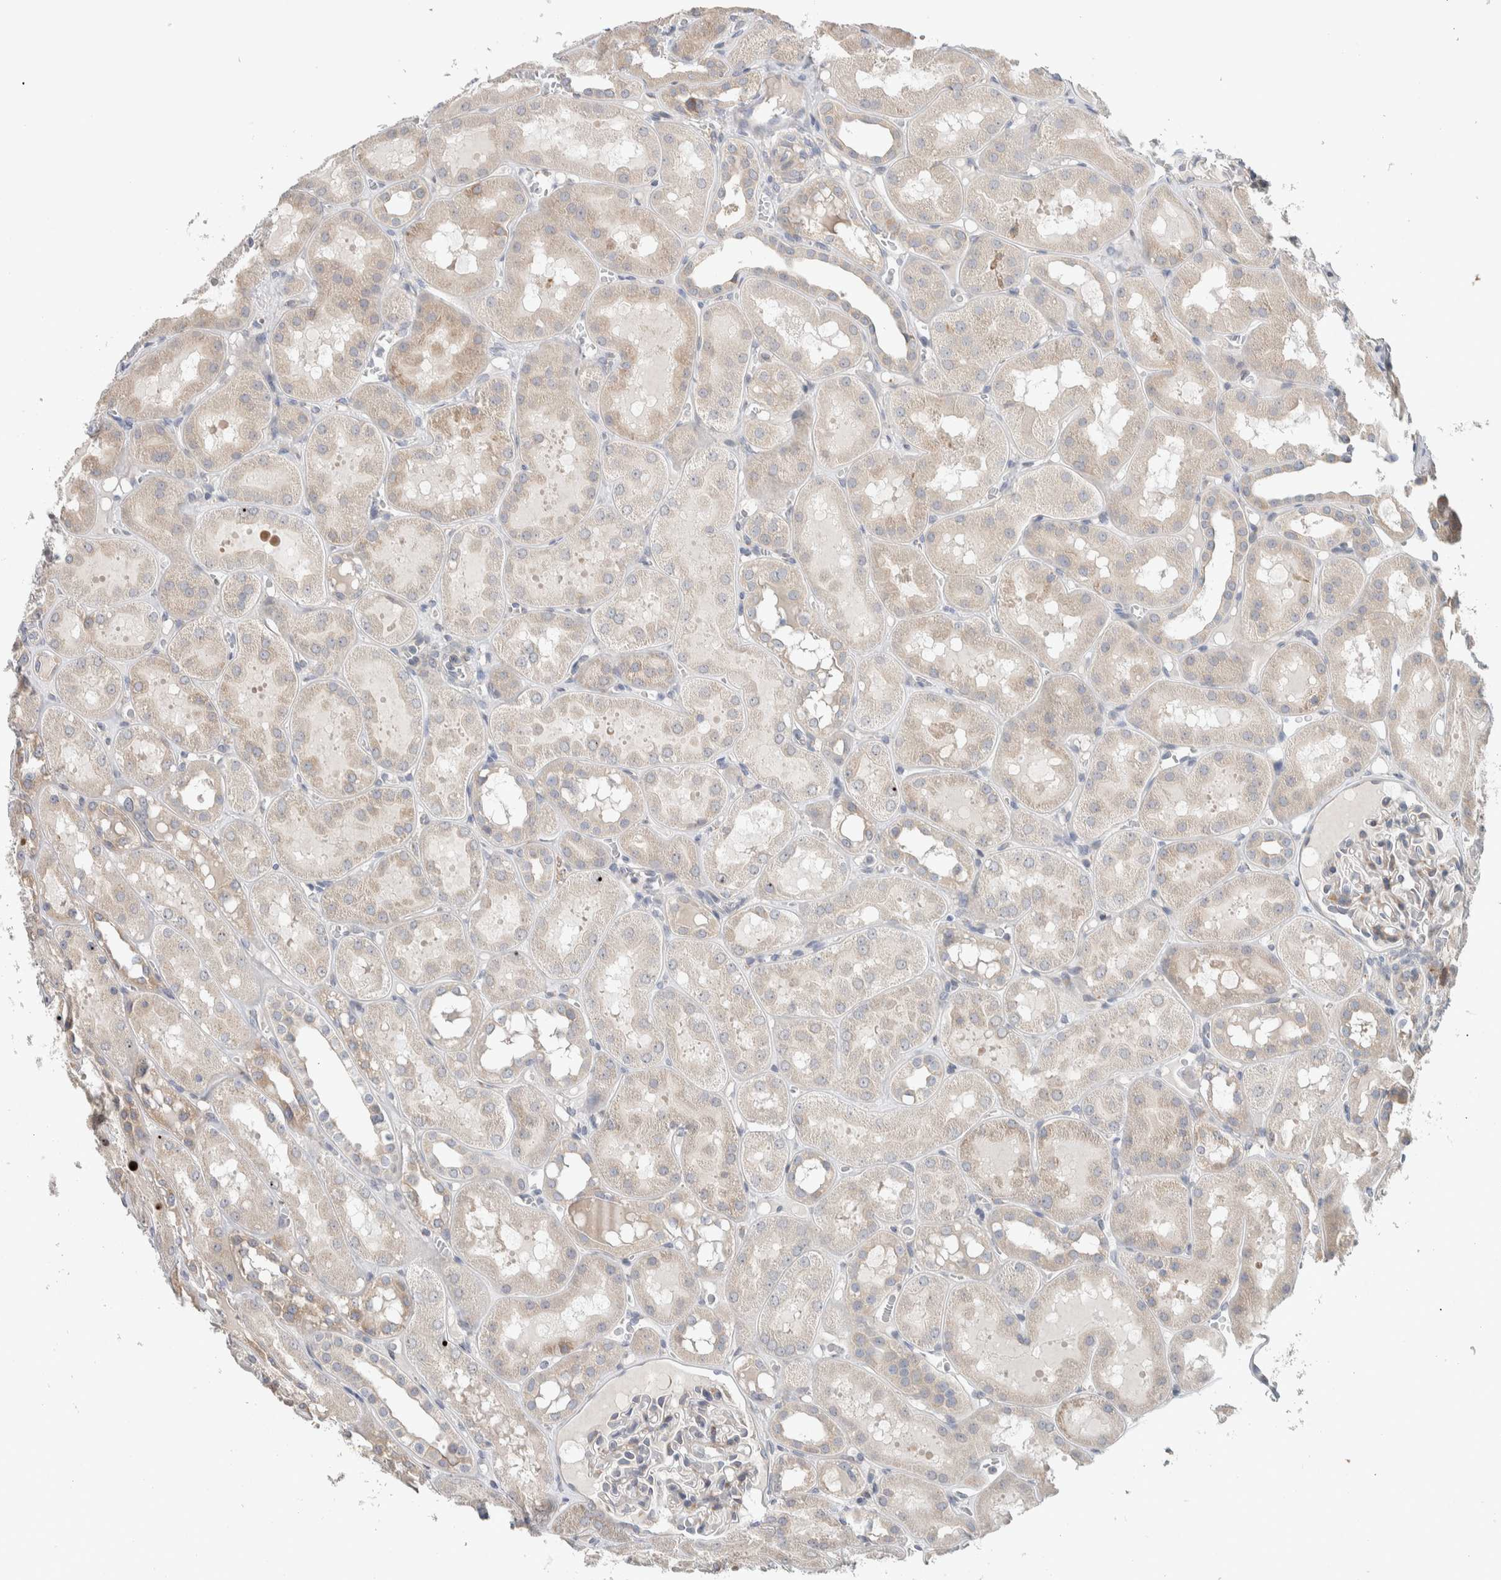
{"staining": {"intensity": "weak", "quantity": "<25%", "location": "cytoplasmic/membranous"}, "tissue": "kidney", "cell_type": "Cells in glomeruli", "image_type": "normal", "snomed": [{"axis": "morphology", "description": "Normal tissue, NOS"}, {"axis": "topography", "description": "Kidney"}, {"axis": "topography", "description": "Urinary bladder"}], "caption": "Cells in glomeruli are negative for protein expression in unremarkable human kidney. (Brightfield microscopy of DAB (3,3'-diaminobenzidine) immunohistochemistry (IHC) at high magnification).", "gene": "ADCY8", "patient": {"sex": "male", "age": 16}}